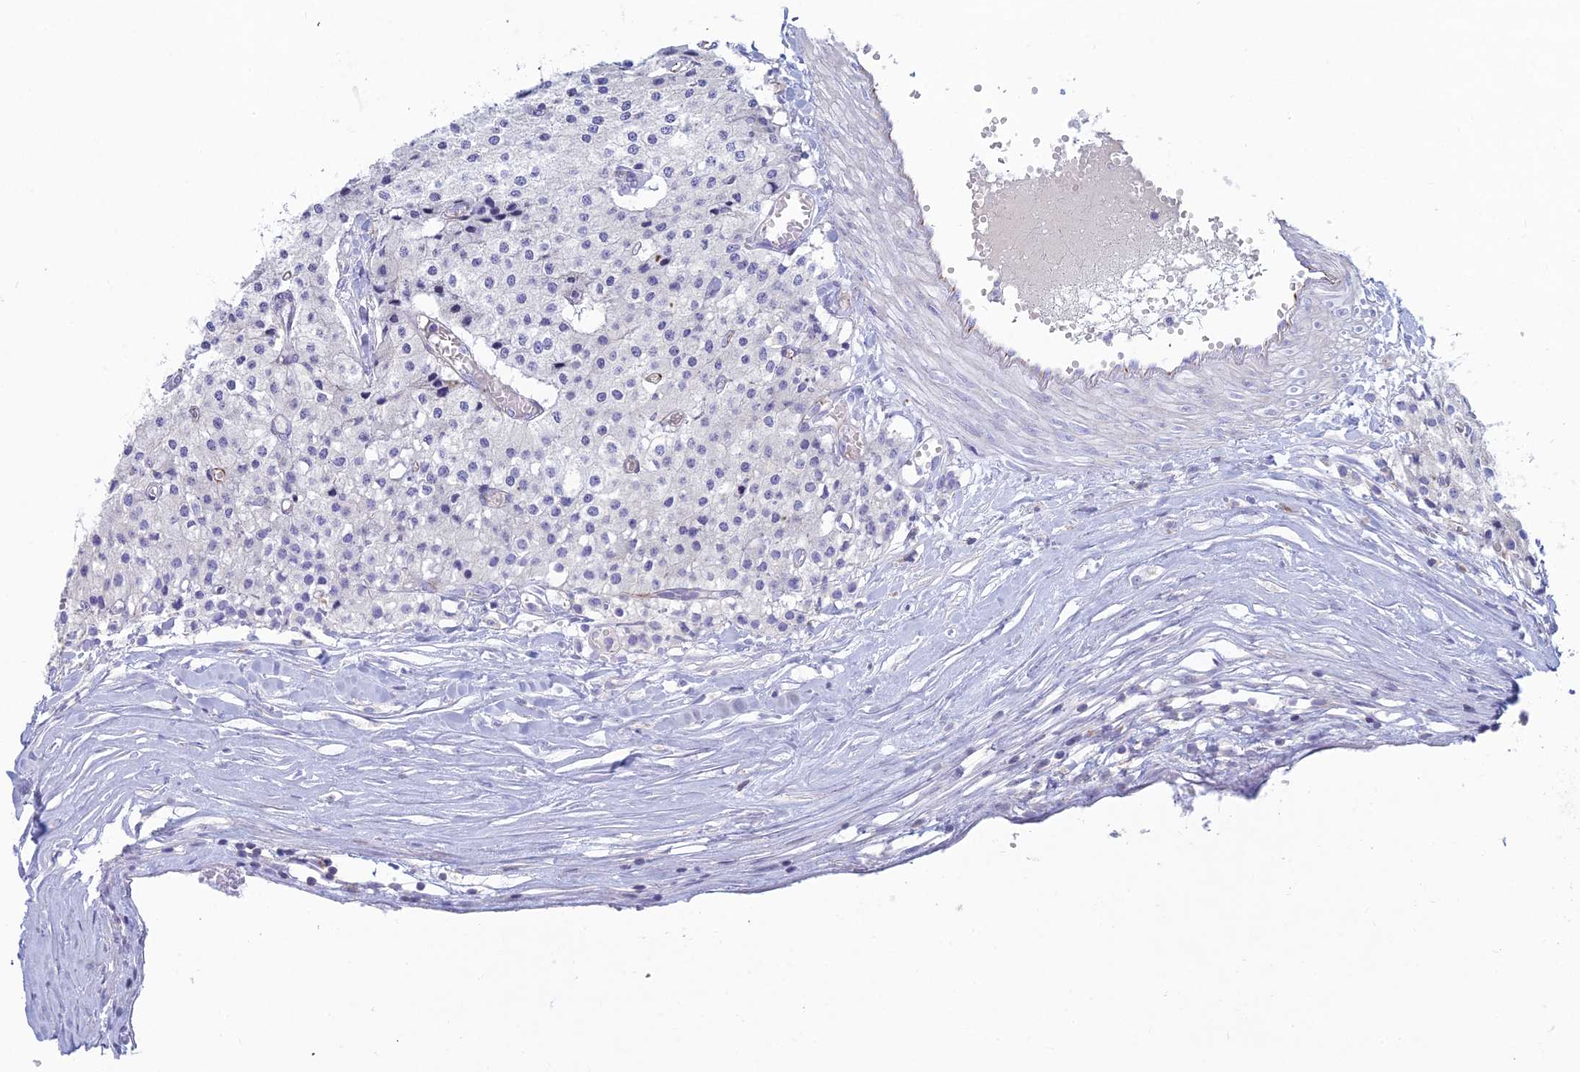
{"staining": {"intensity": "negative", "quantity": "none", "location": "none"}, "tissue": "carcinoid", "cell_type": "Tumor cells", "image_type": "cancer", "snomed": [{"axis": "morphology", "description": "Carcinoid, malignant, NOS"}, {"axis": "topography", "description": "Colon"}], "caption": "The IHC photomicrograph has no significant staining in tumor cells of malignant carcinoid tissue.", "gene": "FERD3L", "patient": {"sex": "female", "age": 52}}